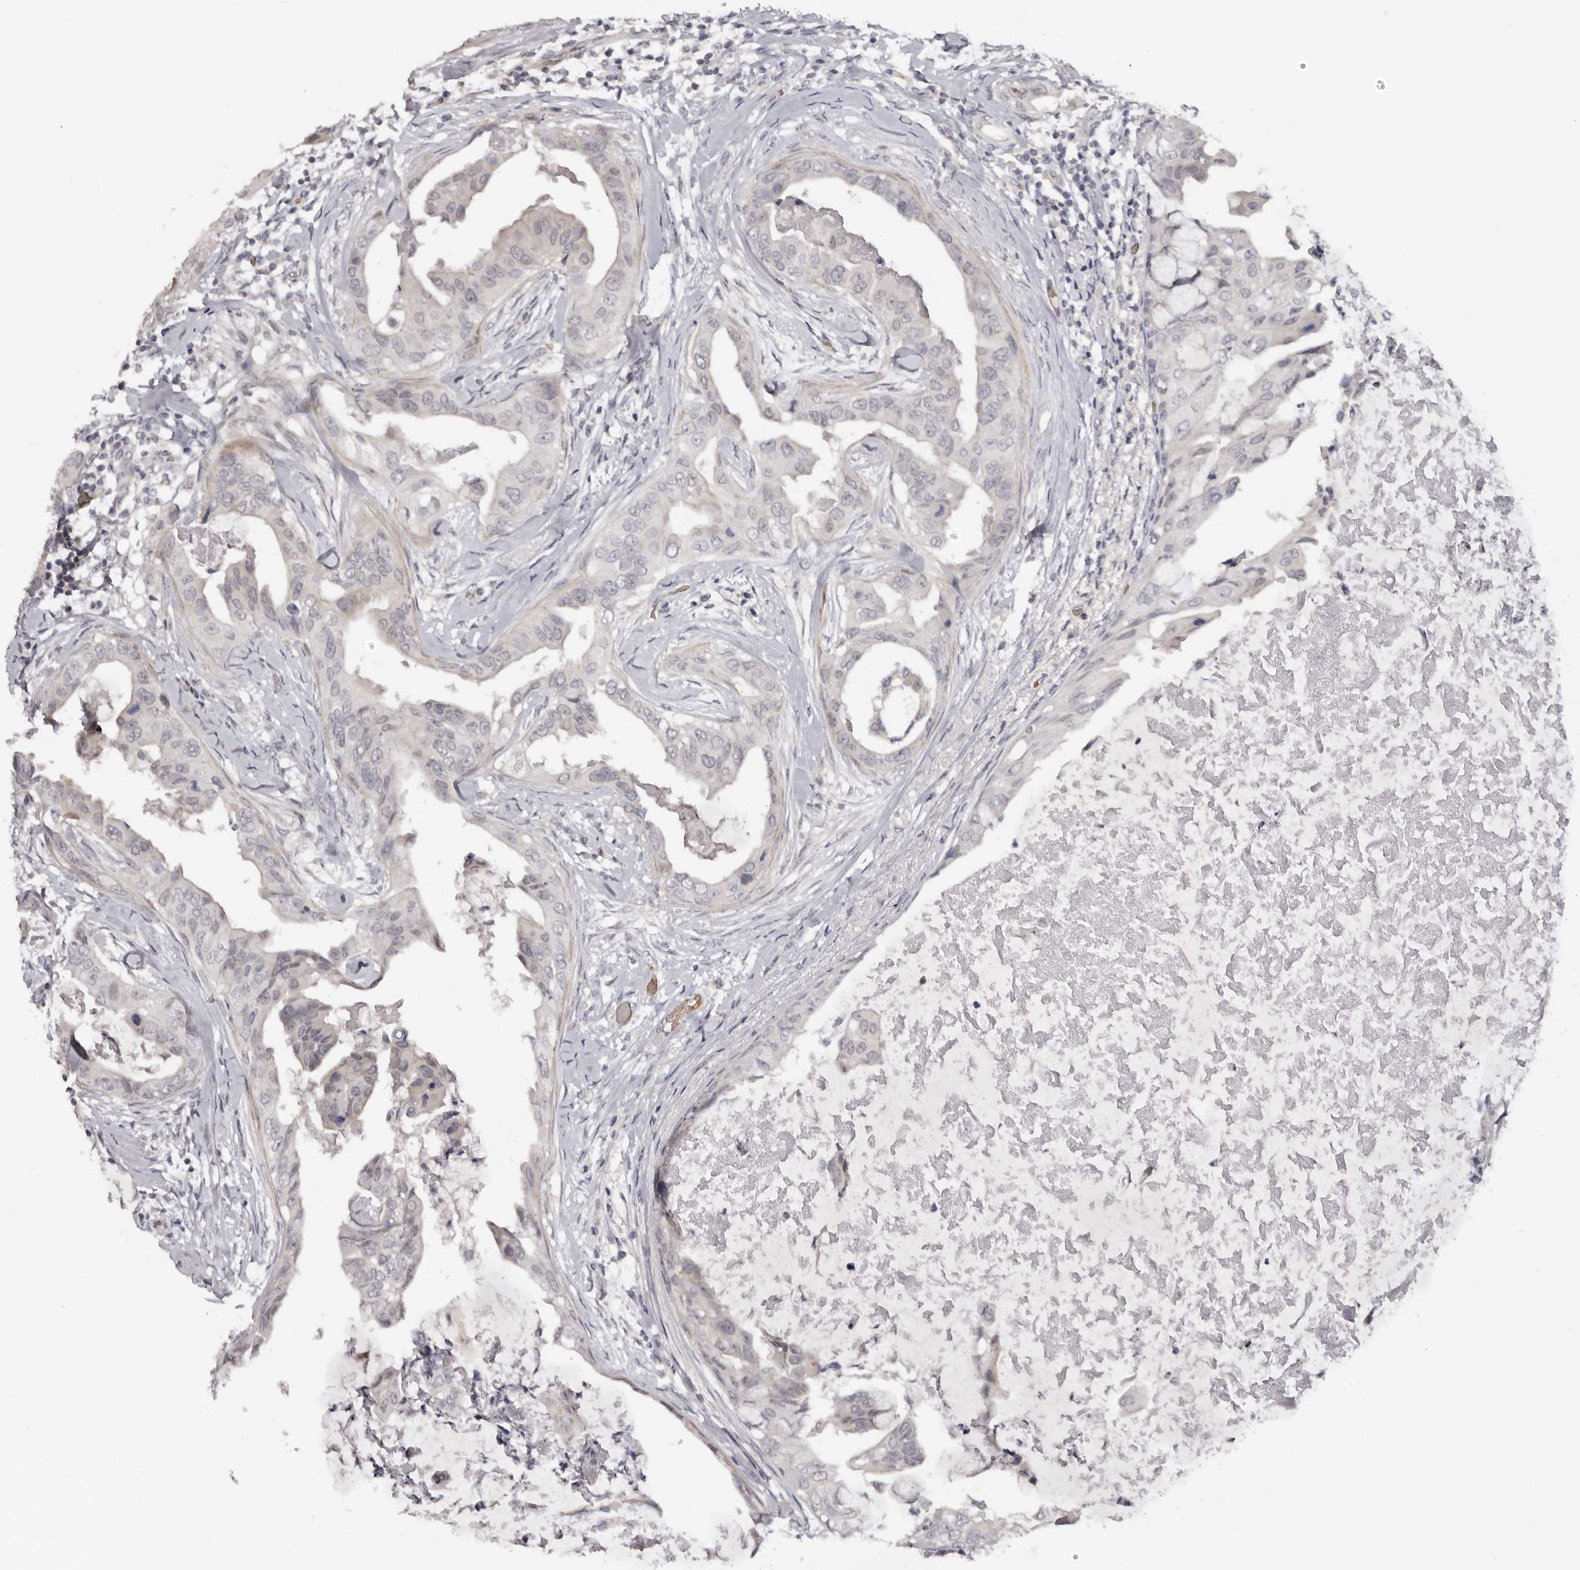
{"staining": {"intensity": "negative", "quantity": "none", "location": "none"}, "tissue": "breast cancer", "cell_type": "Tumor cells", "image_type": "cancer", "snomed": [{"axis": "morphology", "description": "Duct carcinoma"}, {"axis": "topography", "description": "Breast"}], "caption": "Immunohistochemistry (IHC) of human breast cancer (infiltrating ductal carcinoma) reveals no positivity in tumor cells.", "gene": "TNR", "patient": {"sex": "female", "age": 40}}